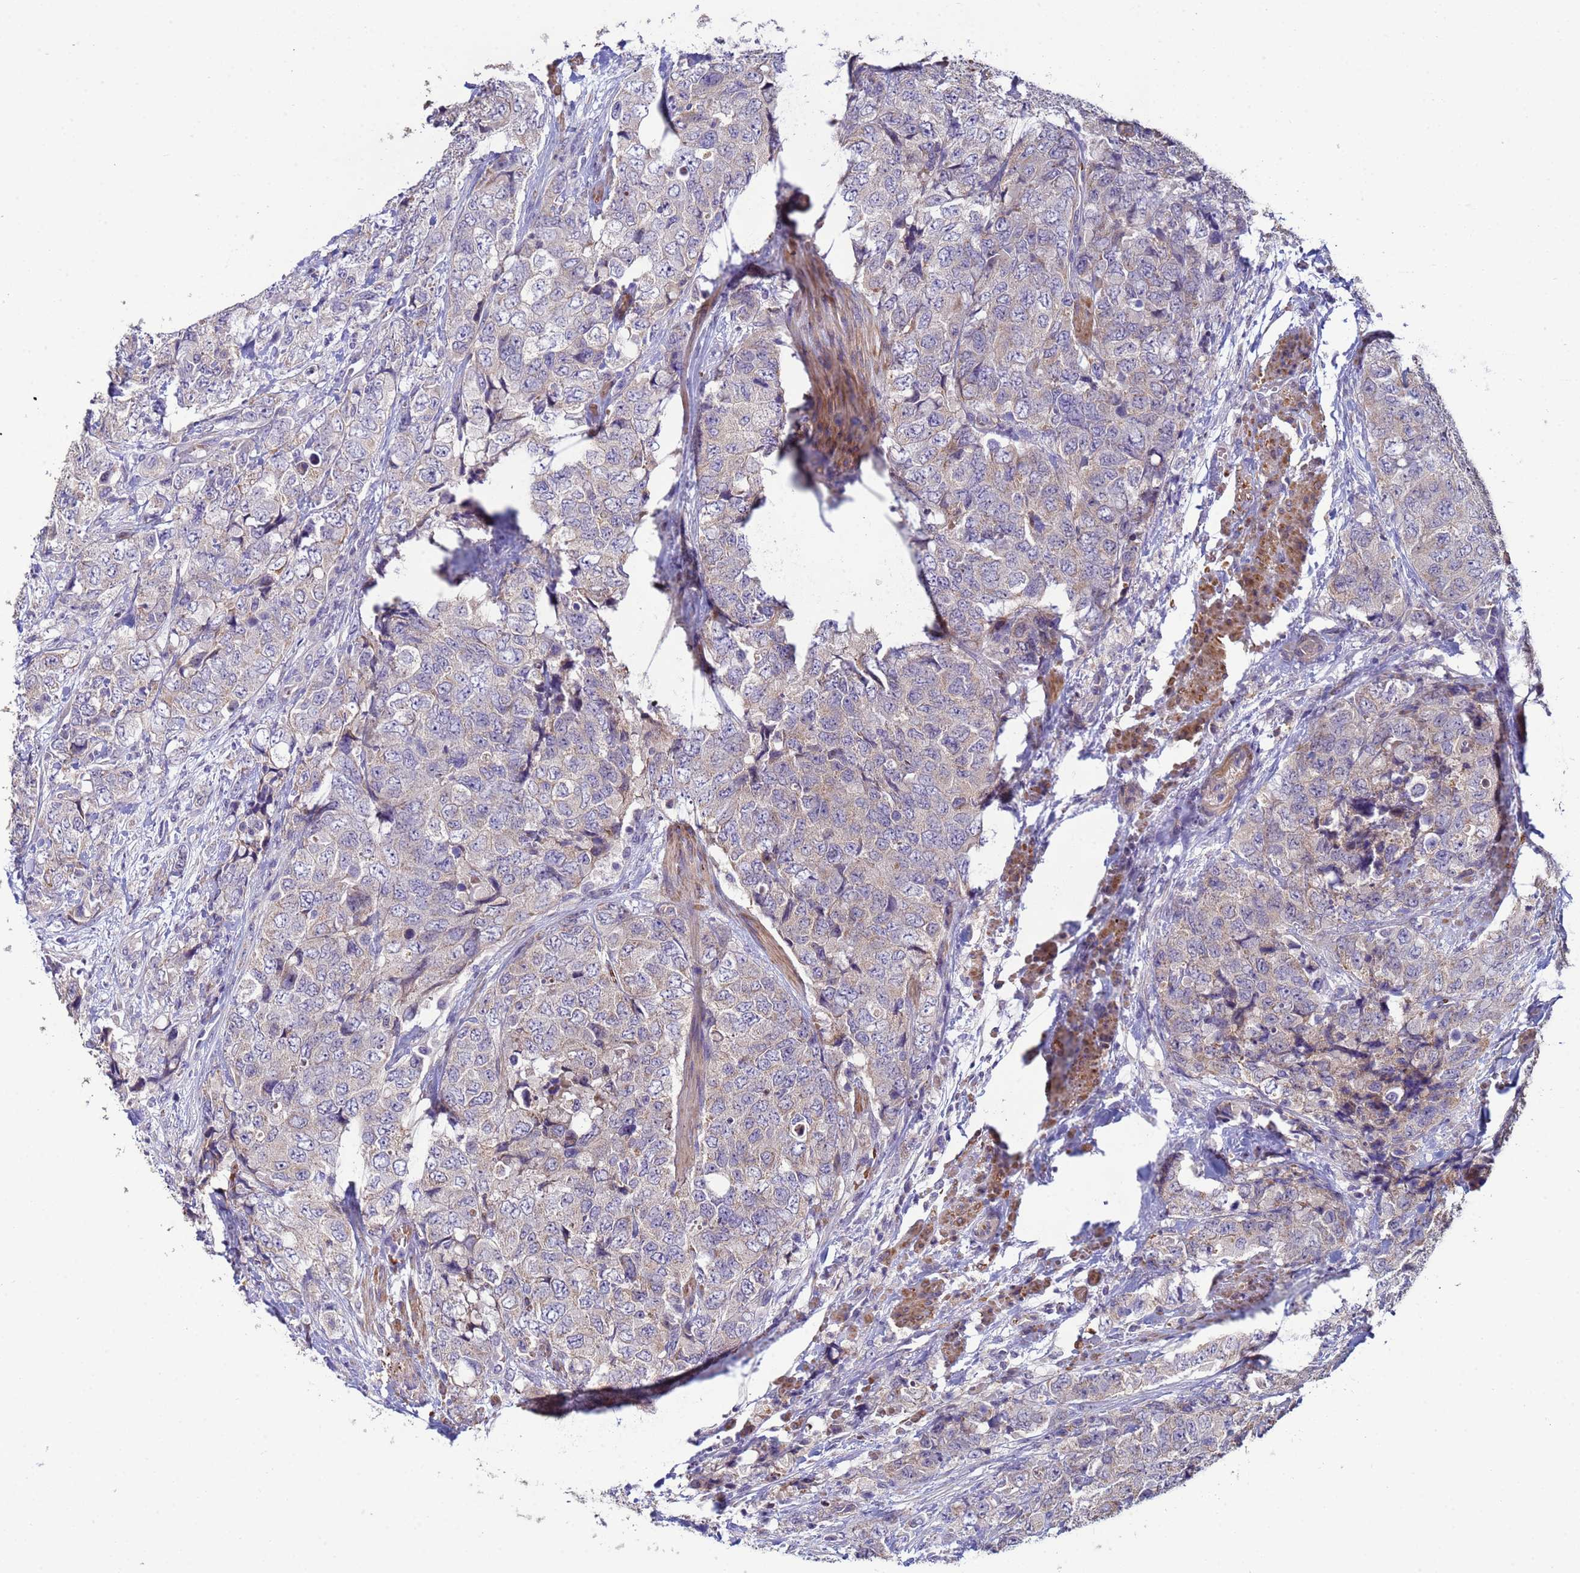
{"staining": {"intensity": "weak", "quantity": "25%-75%", "location": "cytoplasmic/membranous"}, "tissue": "urothelial cancer", "cell_type": "Tumor cells", "image_type": "cancer", "snomed": [{"axis": "morphology", "description": "Urothelial carcinoma, High grade"}, {"axis": "topography", "description": "Urinary bladder"}], "caption": "IHC photomicrograph of human urothelial cancer stained for a protein (brown), which shows low levels of weak cytoplasmic/membranous positivity in about 25%-75% of tumor cells.", "gene": "CLHC1", "patient": {"sex": "female", "age": 78}}